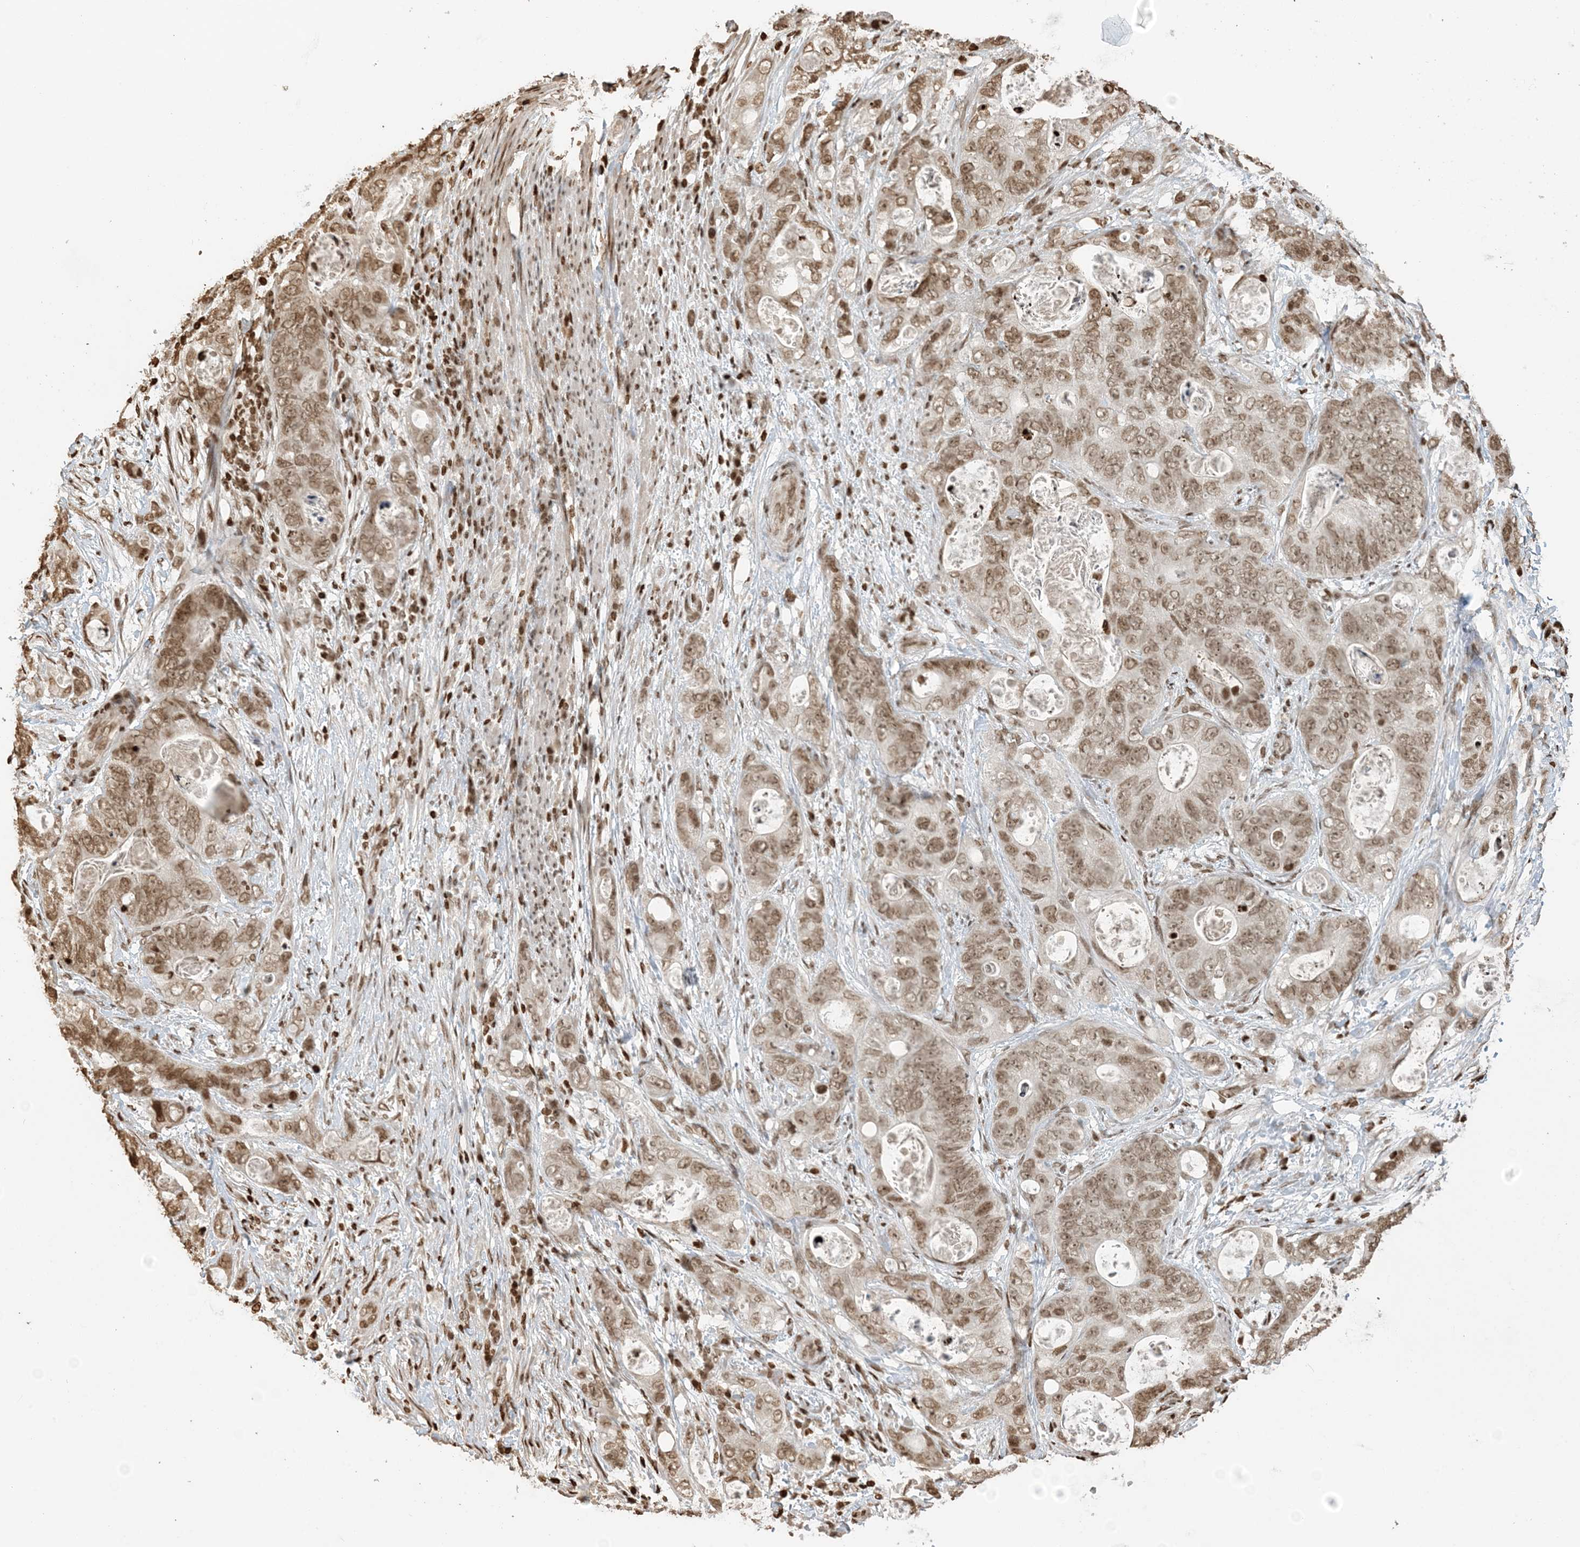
{"staining": {"intensity": "moderate", "quantity": ">75%", "location": "nuclear"}, "tissue": "stomach cancer", "cell_type": "Tumor cells", "image_type": "cancer", "snomed": [{"axis": "morphology", "description": "Adenocarcinoma, NOS"}, {"axis": "topography", "description": "Stomach"}], "caption": "Immunohistochemical staining of human stomach adenocarcinoma shows medium levels of moderate nuclear protein expression in approximately >75% of tumor cells.", "gene": "H3-3B", "patient": {"sex": "female", "age": 89}}